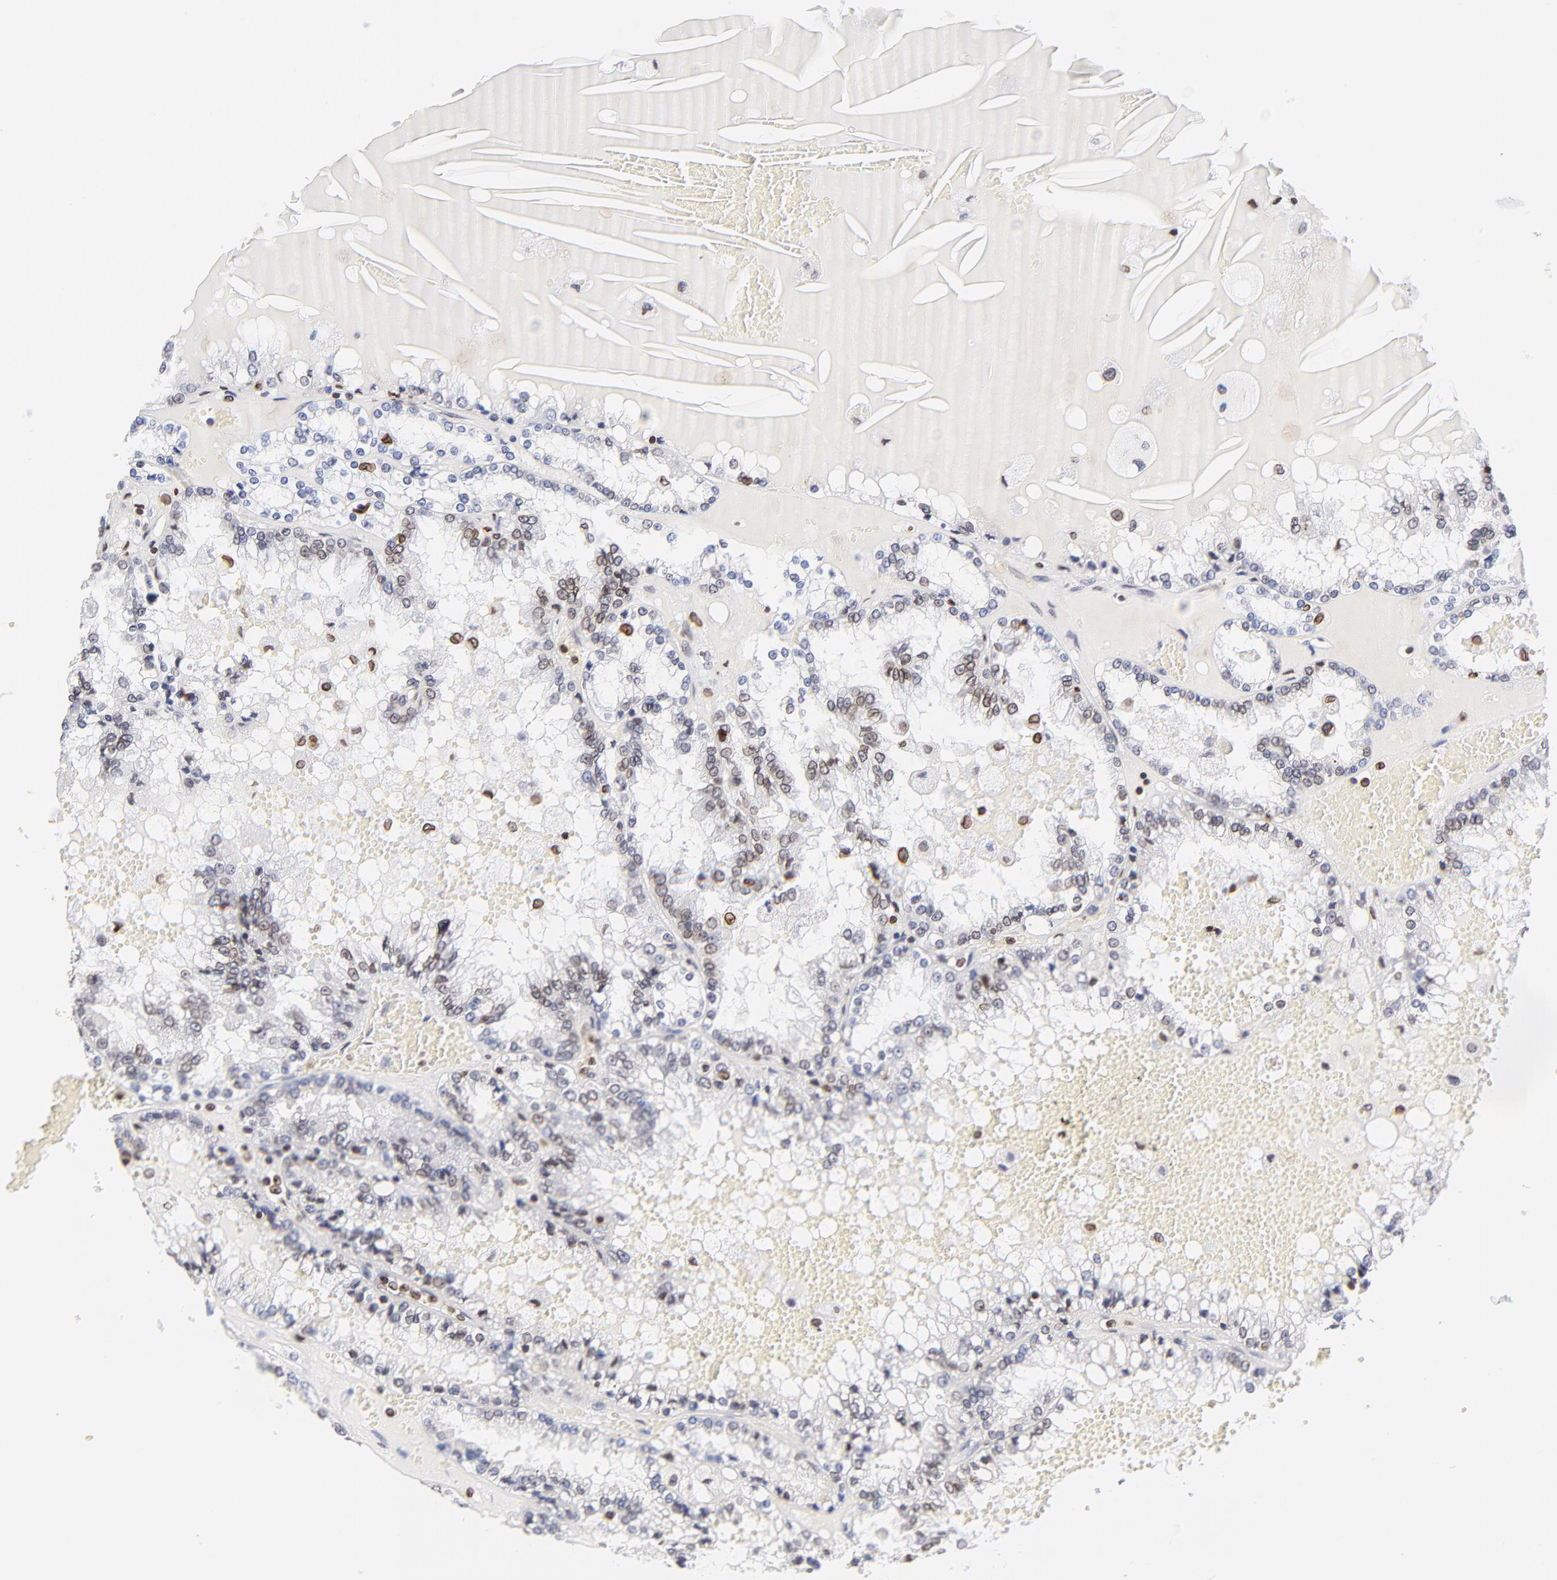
{"staining": {"intensity": "weak", "quantity": "25%-75%", "location": "cytoplasmic/membranous,nuclear"}, "tissue": "renal cancer", "cell_type": "Tumor cells", "image_type": "cancer", "snomed": [{"axis": "morphology", "description": "Adenocarcinoma, NOS"}, {"axis": "topography", "description": "Kidney"}], "caption": "A micrograph of adenocarcinoma (renal) stained for a protein displays weak cytoplasmic/membranous and nuclear brown staining in tumor cells.", "gene": "THAP7", "patient": {"sex": "female", "age": 56}}